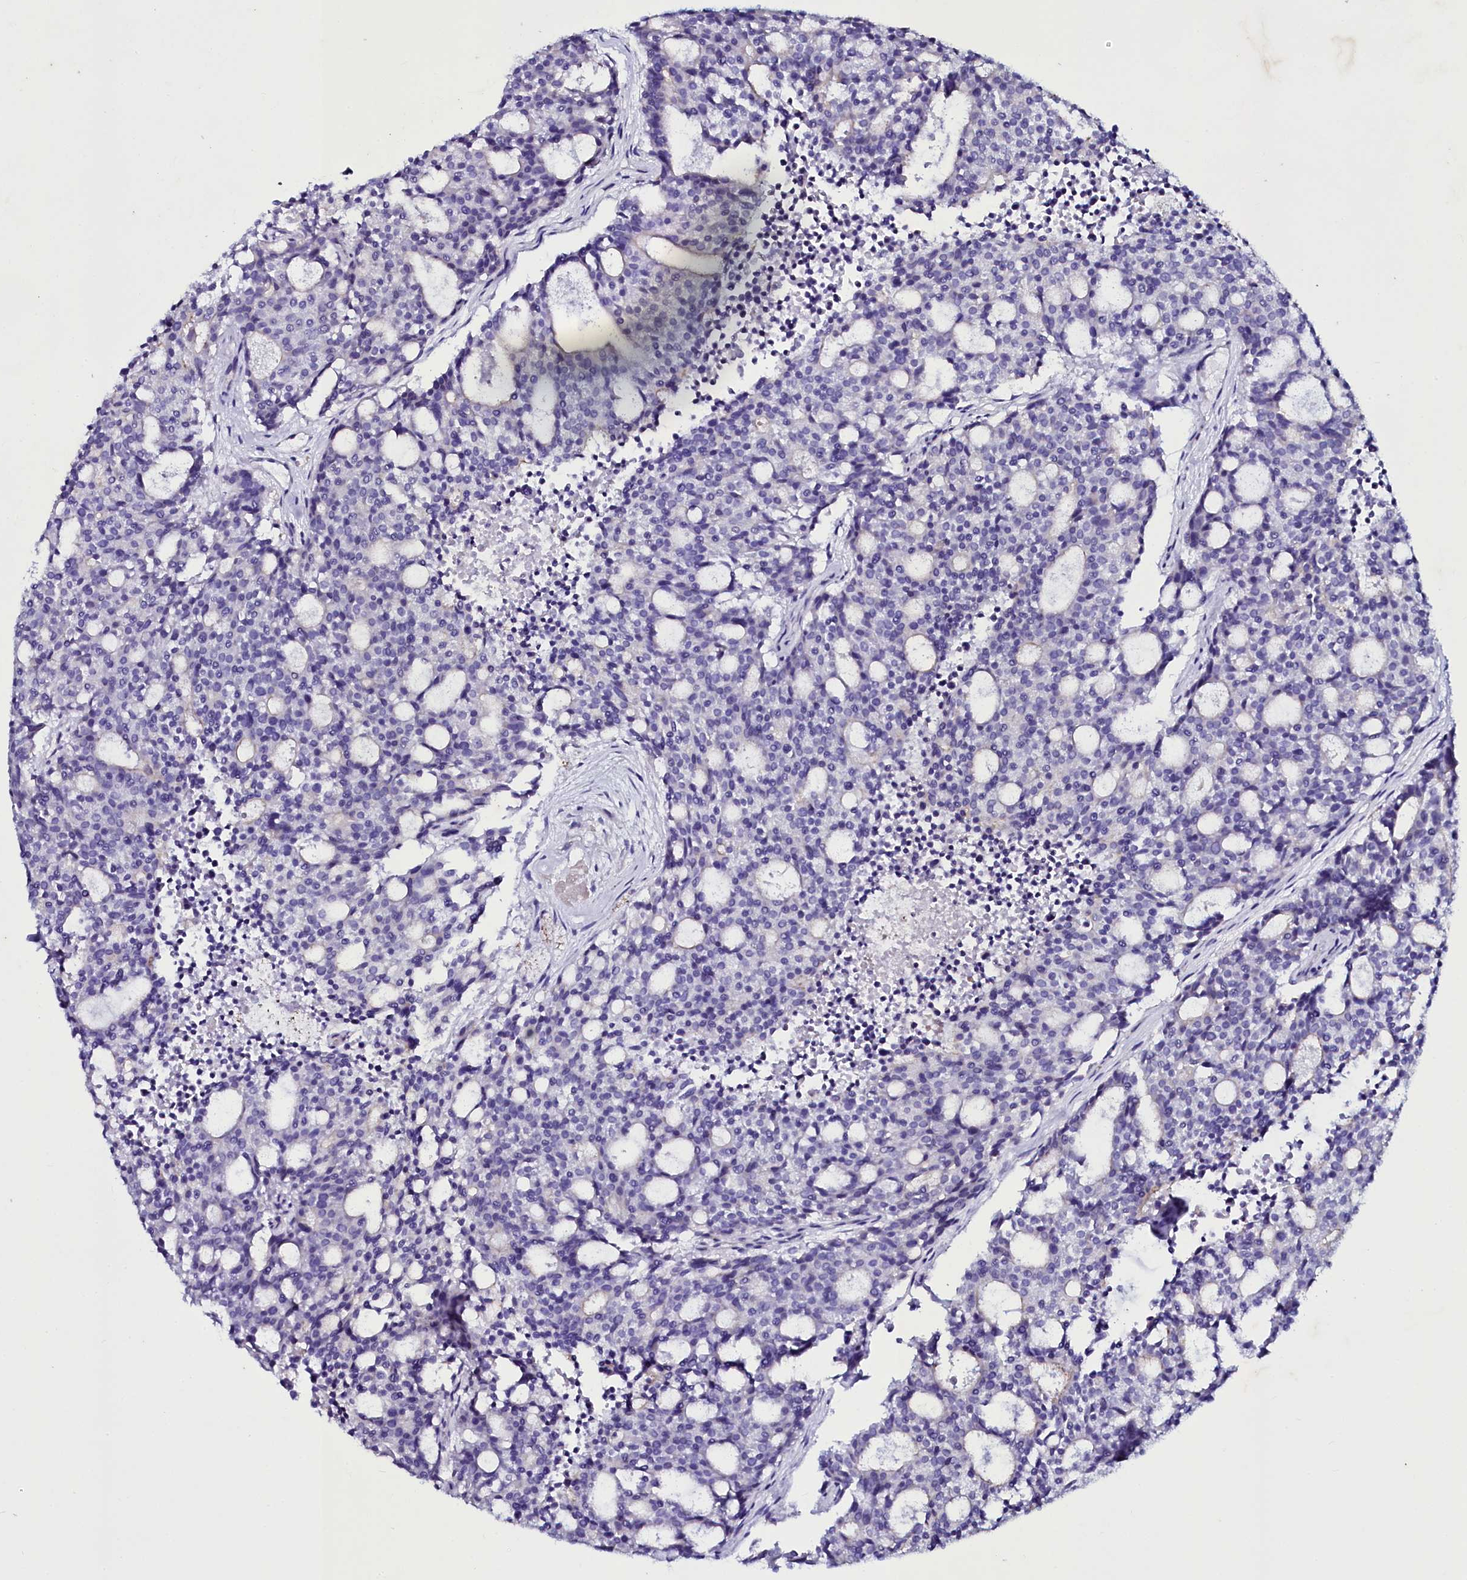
{"staining": {"intensity": "negative", "quantity": "none", "location": "none"}, "tissue": "carcinoid", "cell_type": "Tumor cells", "image_type": "cancer", "snomed": [{"axis": "morphology", "description": "Carcinoid, malignant, NOS"}, {"axis": "topography", "description": "Pancreas"}], "caption": "High magnification brightfield microscopy of malignant carcinoid stained with DAB (brown) and counterstained with hematoxylin (blue): tumor cells show no significant expression.", "gene": "SELENOT", "patient": {"sex": "female", "age": 54}}